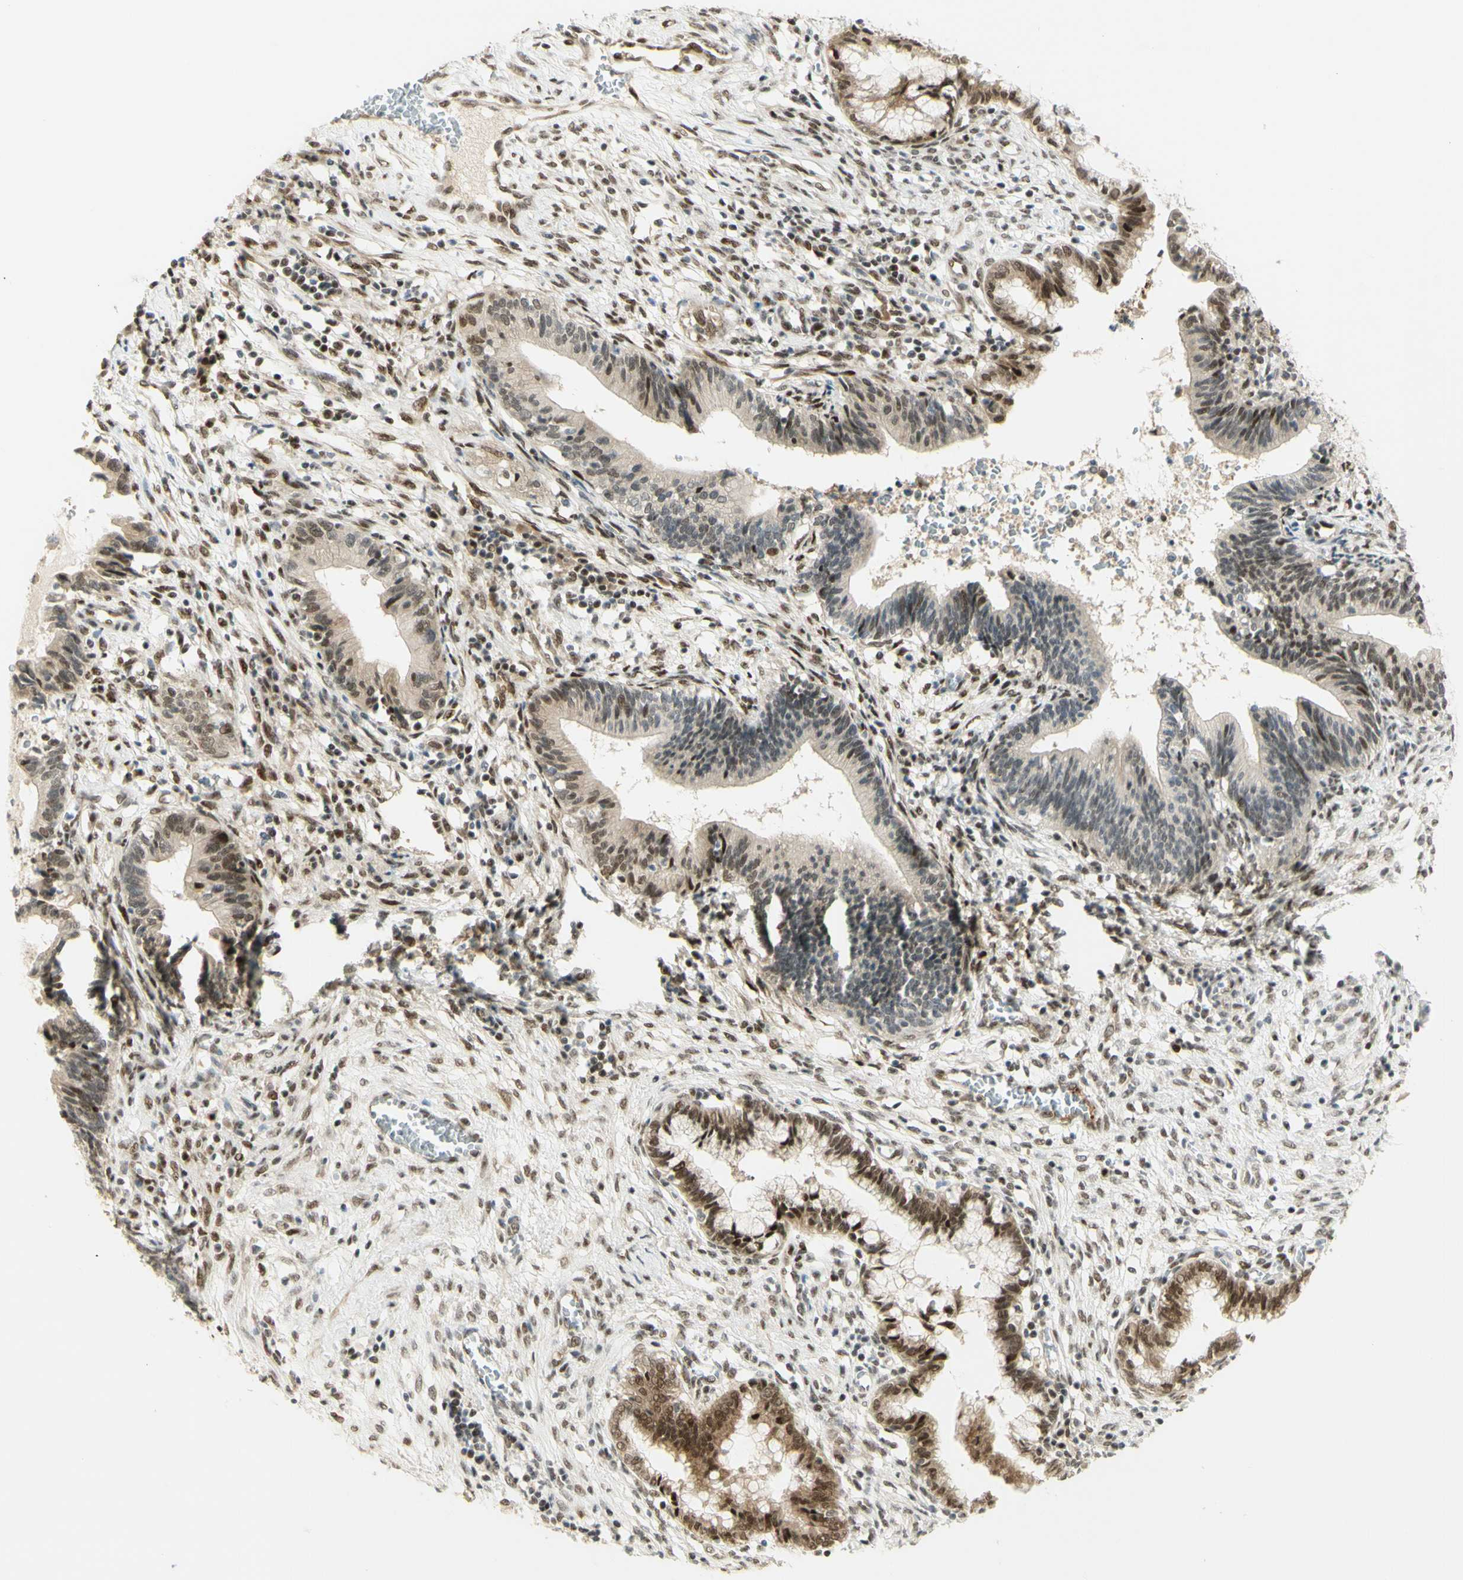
{"staining": {"intensity": "moderate", "quantity": ">75%", "location": "nuclear"}, "tissue": "cervical cancer", "cell_type": "Tumor cells", "image_type": "cancer", "snomed": [{"axis": "morphology", "description": "Adenocarcinoma, NOS"}, {"axis": "topography", "description": "Cervix"}], "caption": "A high-resolution histopathology image shows IHC staining of cervical cancer (adenocarcinoma), which exhibits moderate nuclear staining in approximately >75% of tumor cells.", "gene": "DDX1", "patient": {"sex": "female", "age": 44}}